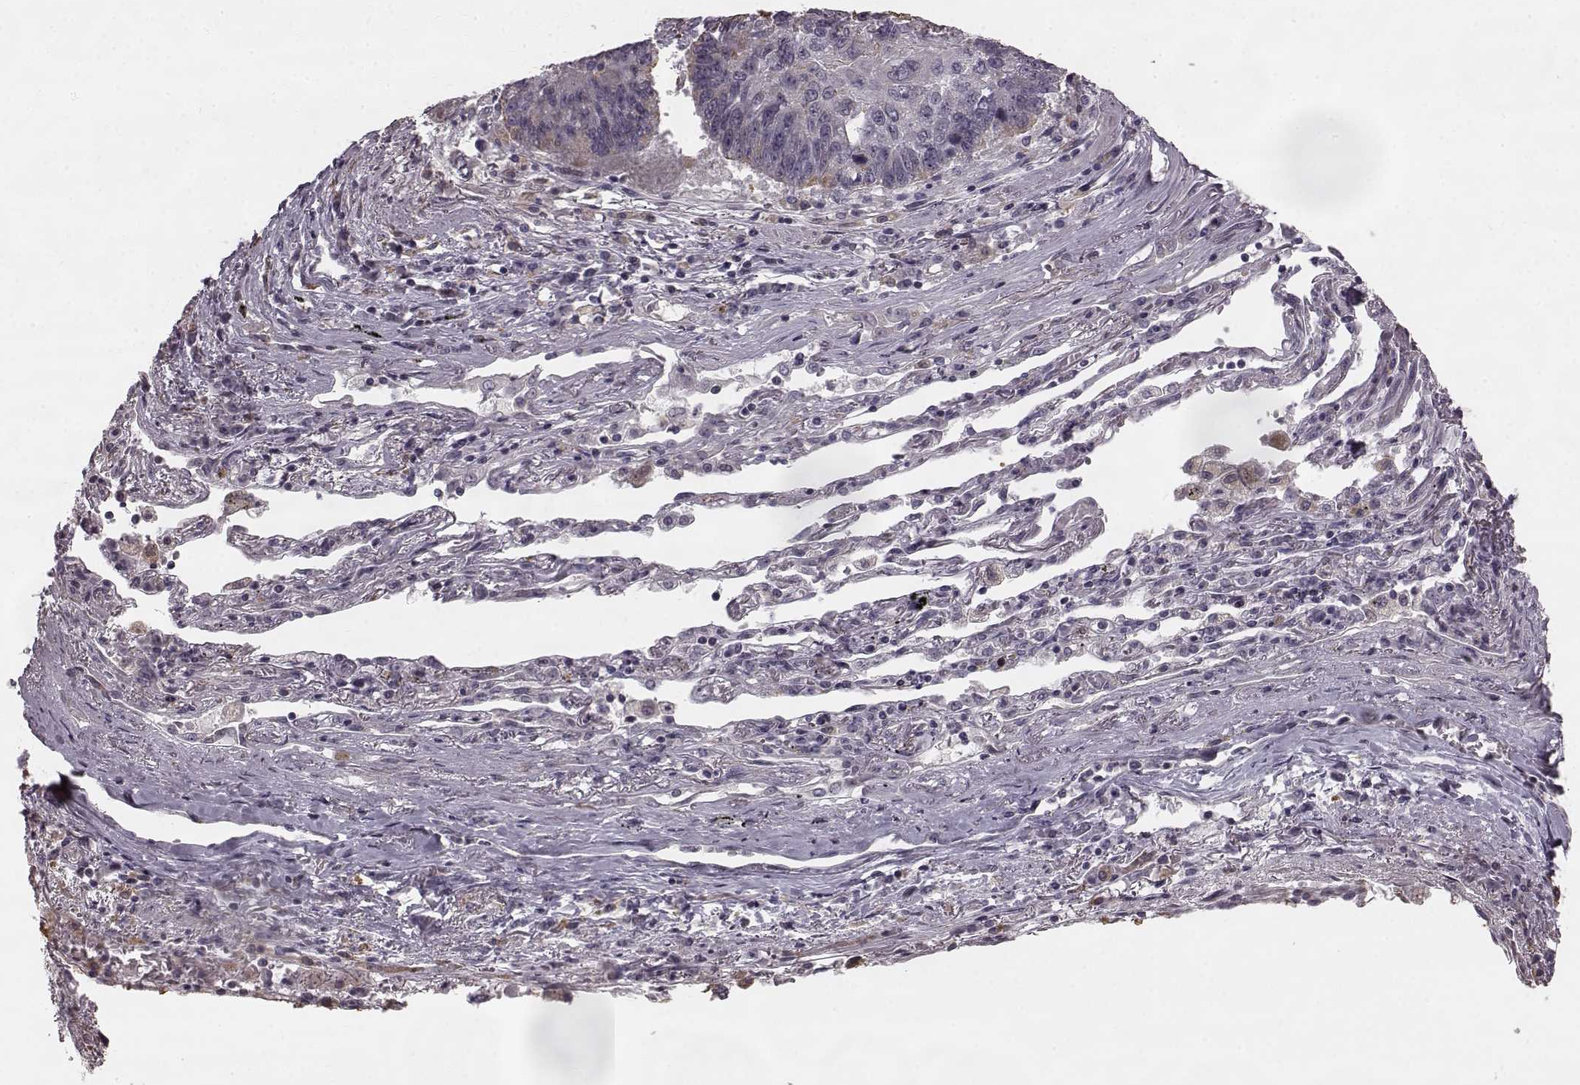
{"staining": {"intensity": "weak", "quantity": "<25%", "location": "cytoplasmic/membranous"}, "tissue": "lung cancer", "cell_type": "Tumor cells", "image_type": "cancer", "snomed": [{"axis": "morphology", "description": "Squamous cell carcinoma, NOS"}, {"axis": "topography", "description": "Lung"}], "caption": "Lung squamous cell carcinoma stained for a protein using immunohistochemistry exhibits no staining tumor cells.", "gene": "HMMR", "patient": {"sex": "male", "age": 73}}